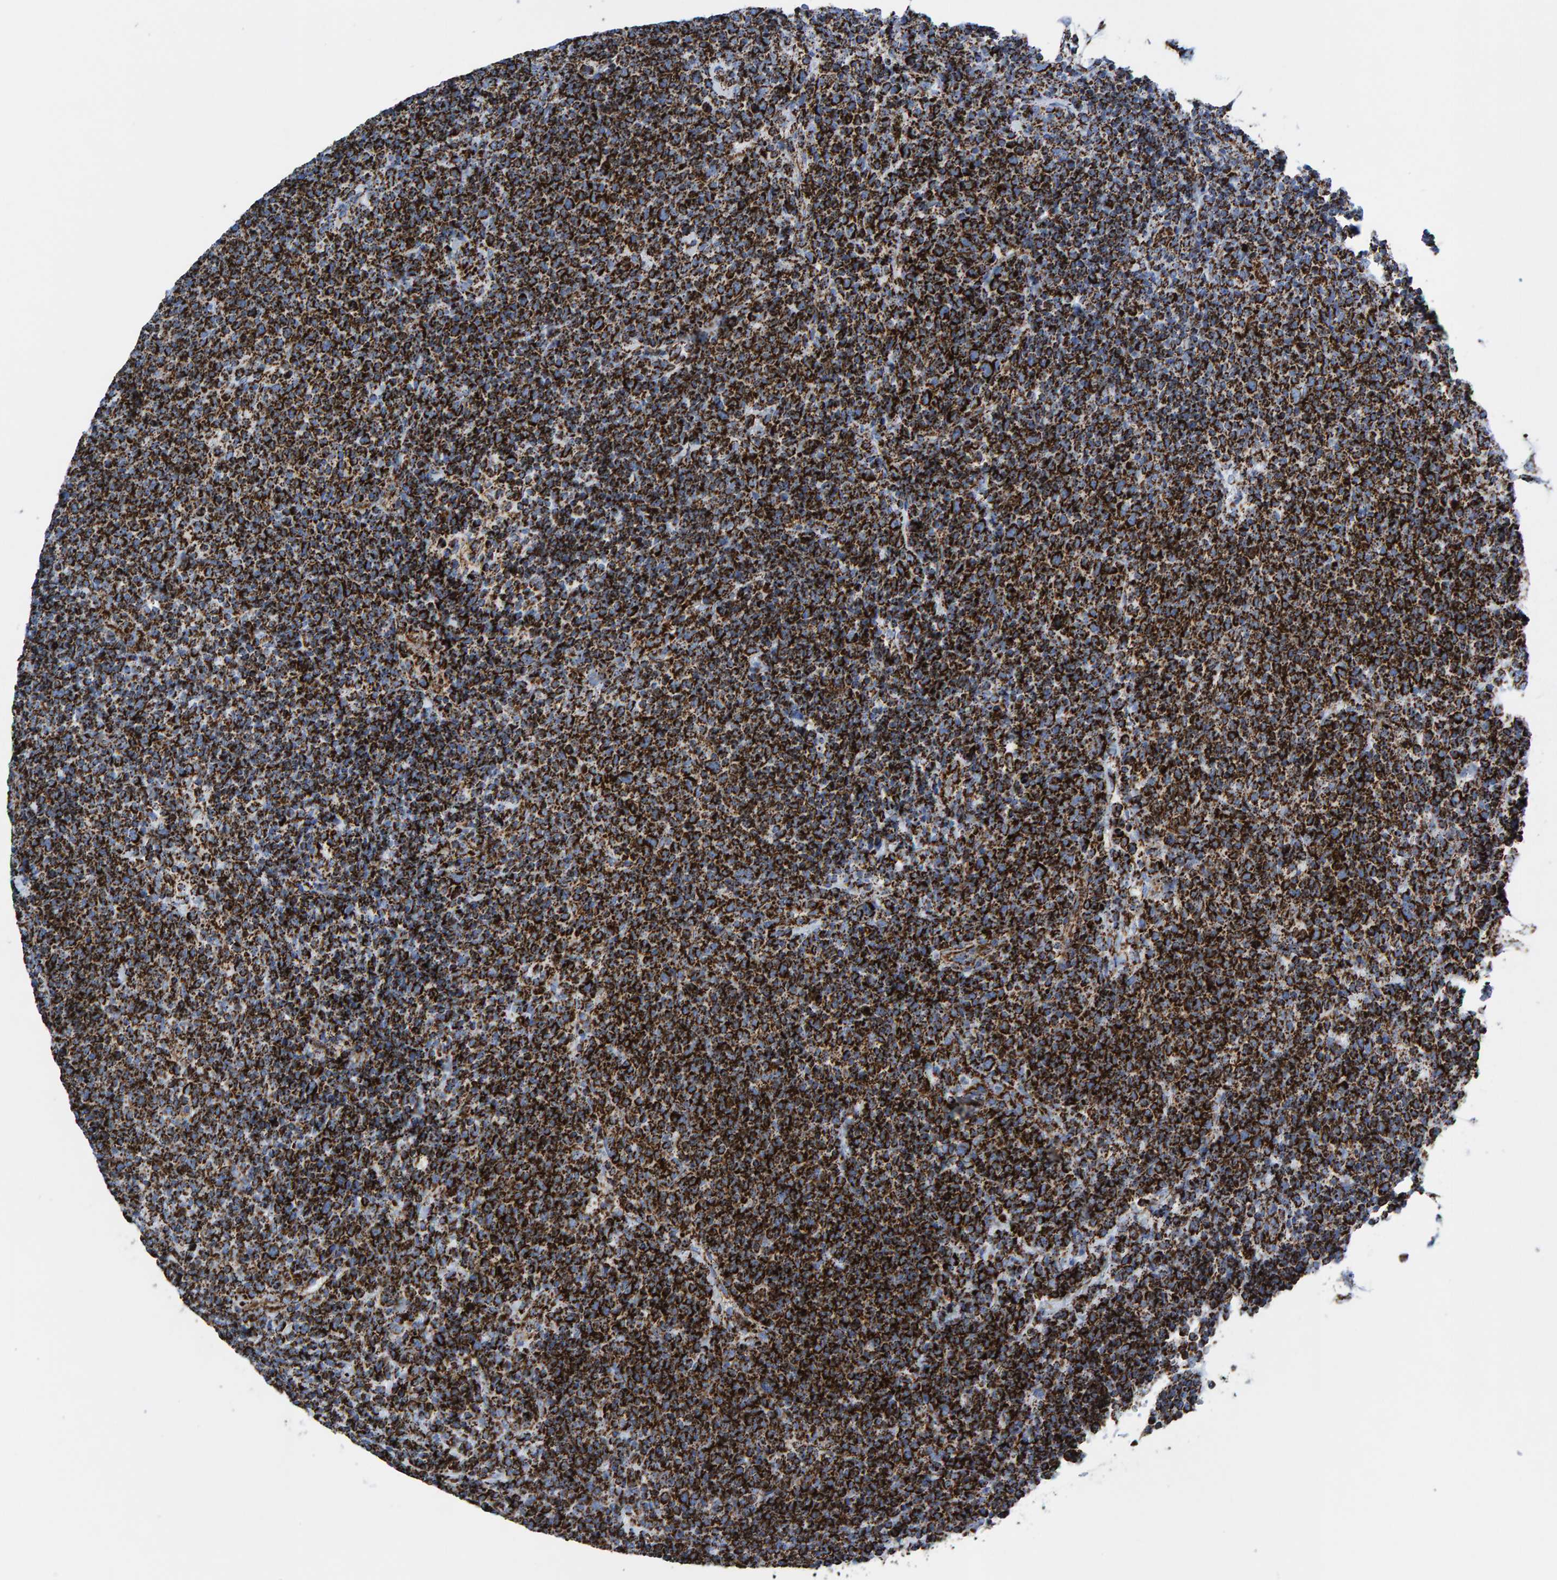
{"staining": {"intensity": "strong", "quantity": ">75%", "location": "cytoplasmic/membranous"}, "tissue": "lymphoma", "cell_type": "Tumor cells", "image_type": "cancer", "snomed": [{"axis": "morphology", "description": "Malignant lymphoma, non-Hodgkin's type, High grade"}, {"axis": "topography", "description": "Lymph node"}], "caption": "Immunohistochemical staining of lymphoma displays strong cytoplasmic/membranous protein positivity in approximately >75% of tumor cells.", "gene": "ENSG00000262660", "patient": {"sex": "male", "age": 61}}